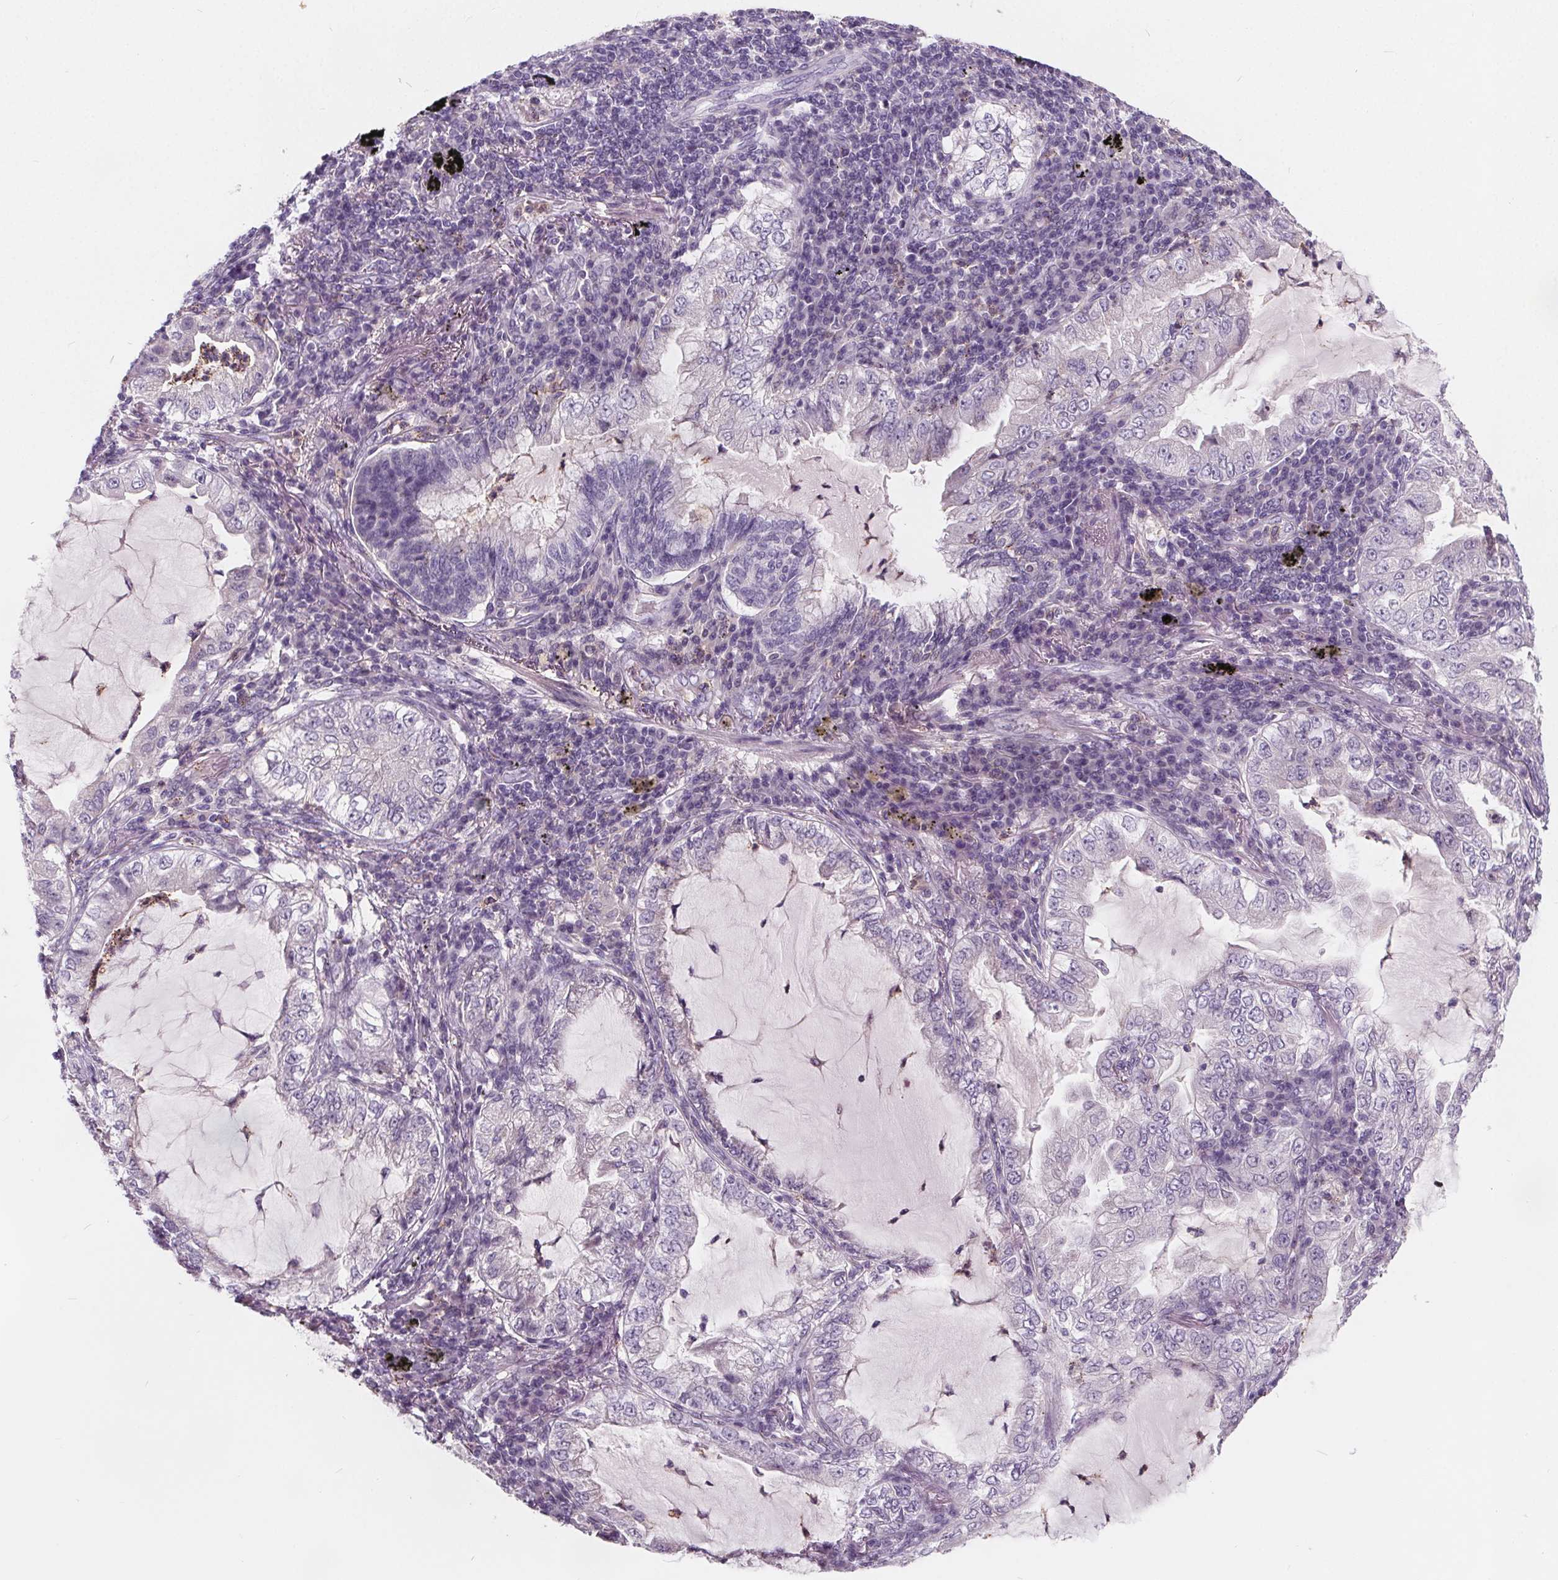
{"staining": {"intensity": "negative", "quantity": "none", "location": "none"}, "tissue": "lung cancer", "cell_type": "Tumor cells", "image_type": "cancer", "snomed": [{"axis": "morphology", "description": "Adenocarcinoma, NOS"}, {"axis": "topography", "description": "Lung"}], "caption": "Histopathology image shows no significant protein positivity in tumor cells of lung cancer (adenocarcinoma).", "gene": "HAAO", "patient": {"sex": "female", "age": 73}}